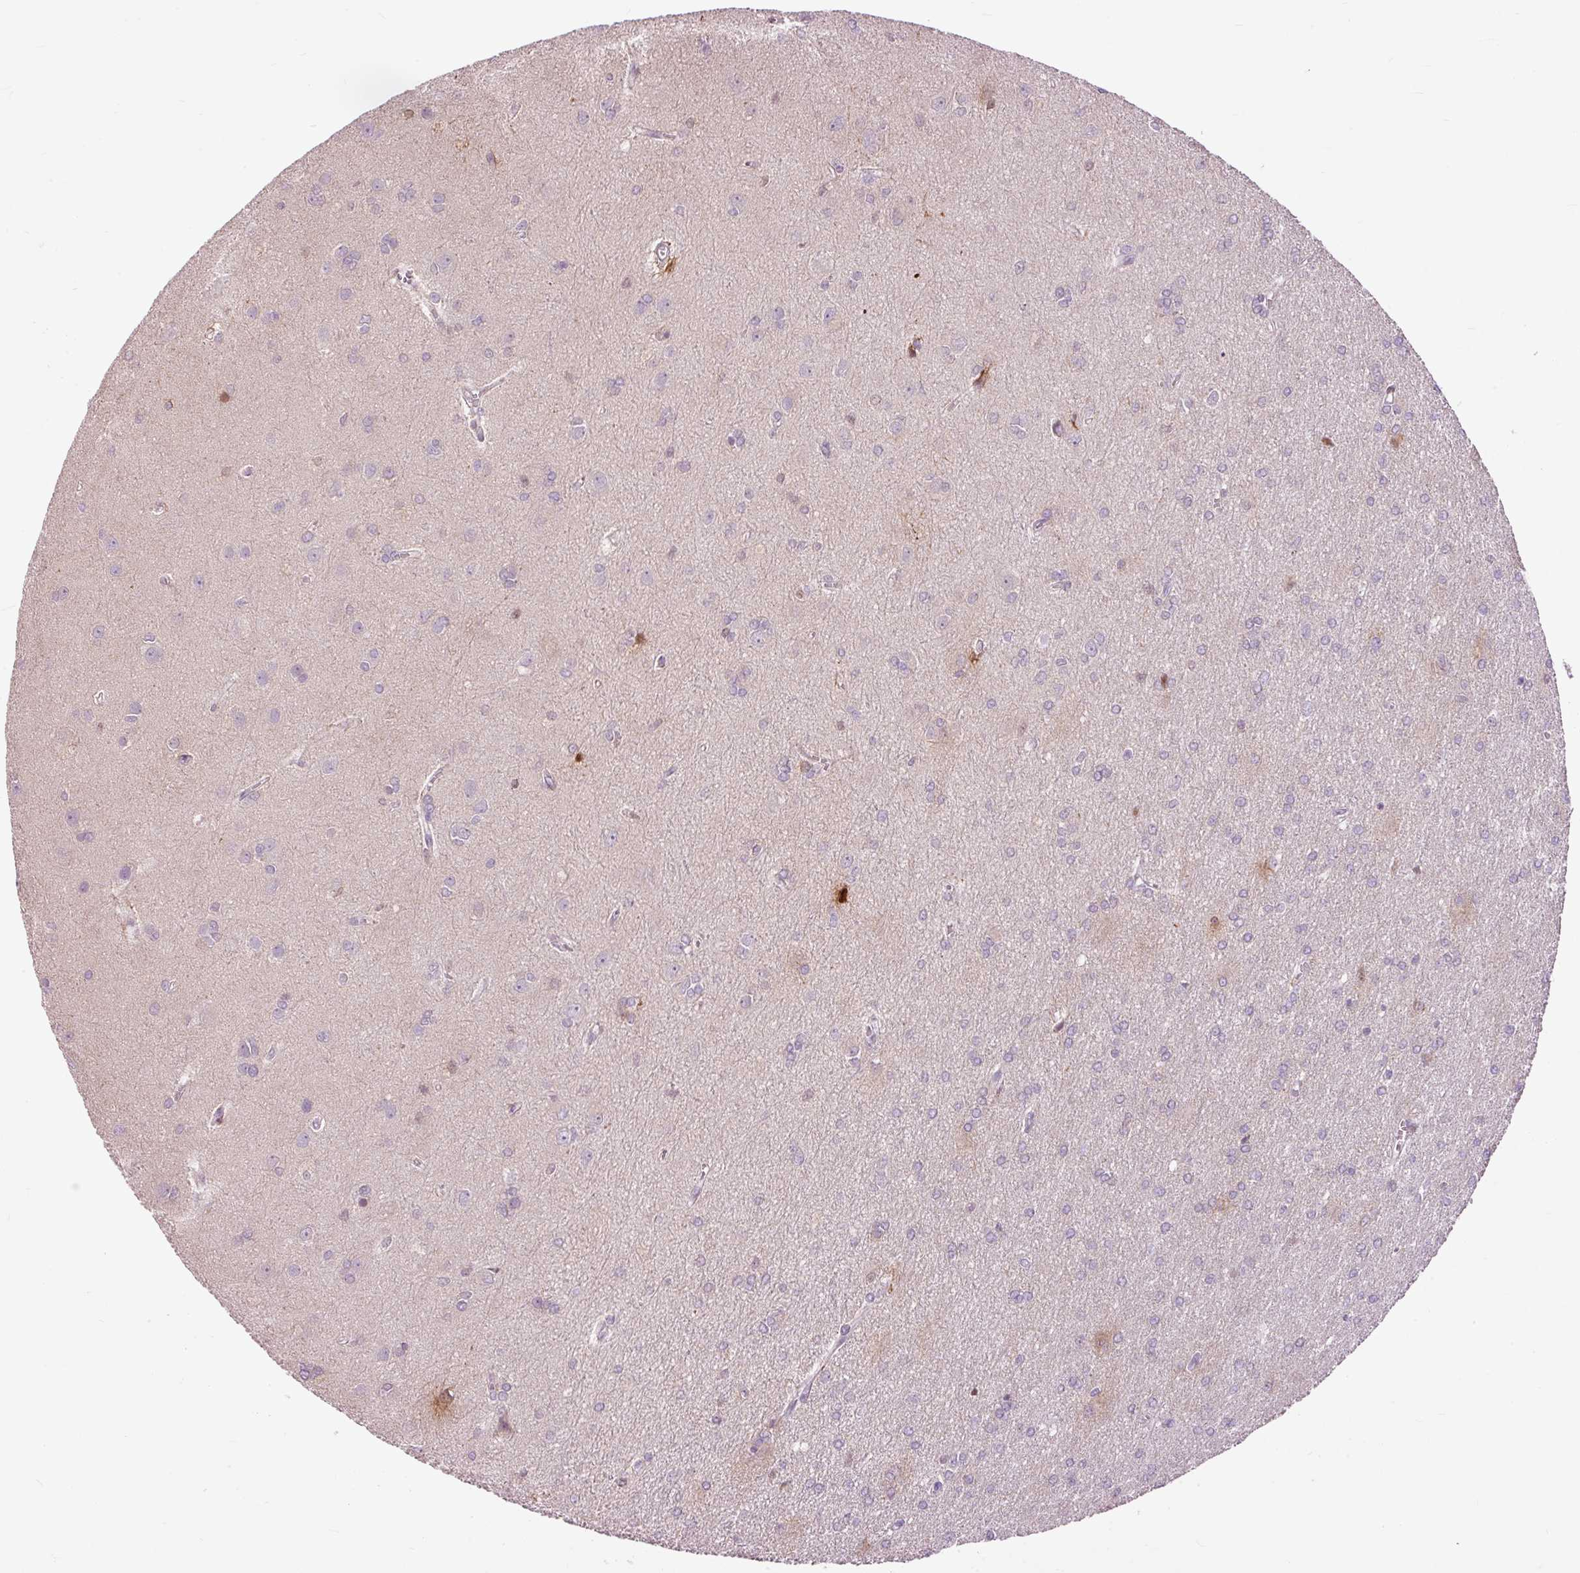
{"staining": {"intensity": "weak", "quantity": "<25%", "location": "nuclear"}, "tissue": "glioma", "cell_type": "Tumor cells", "image_type": "cancer", "snomed": [{"axis": "morphology", "description": "Glioma, malignant, High grade"}, {"axis": "topography", "description": "Brain"}], "caption": "Micrograph shows no protein positivity in tumor cells of malignant glioma (high-grade) tissue.", "gene": "FCRL4", "patient": {"sex": "male", "age": 67}}